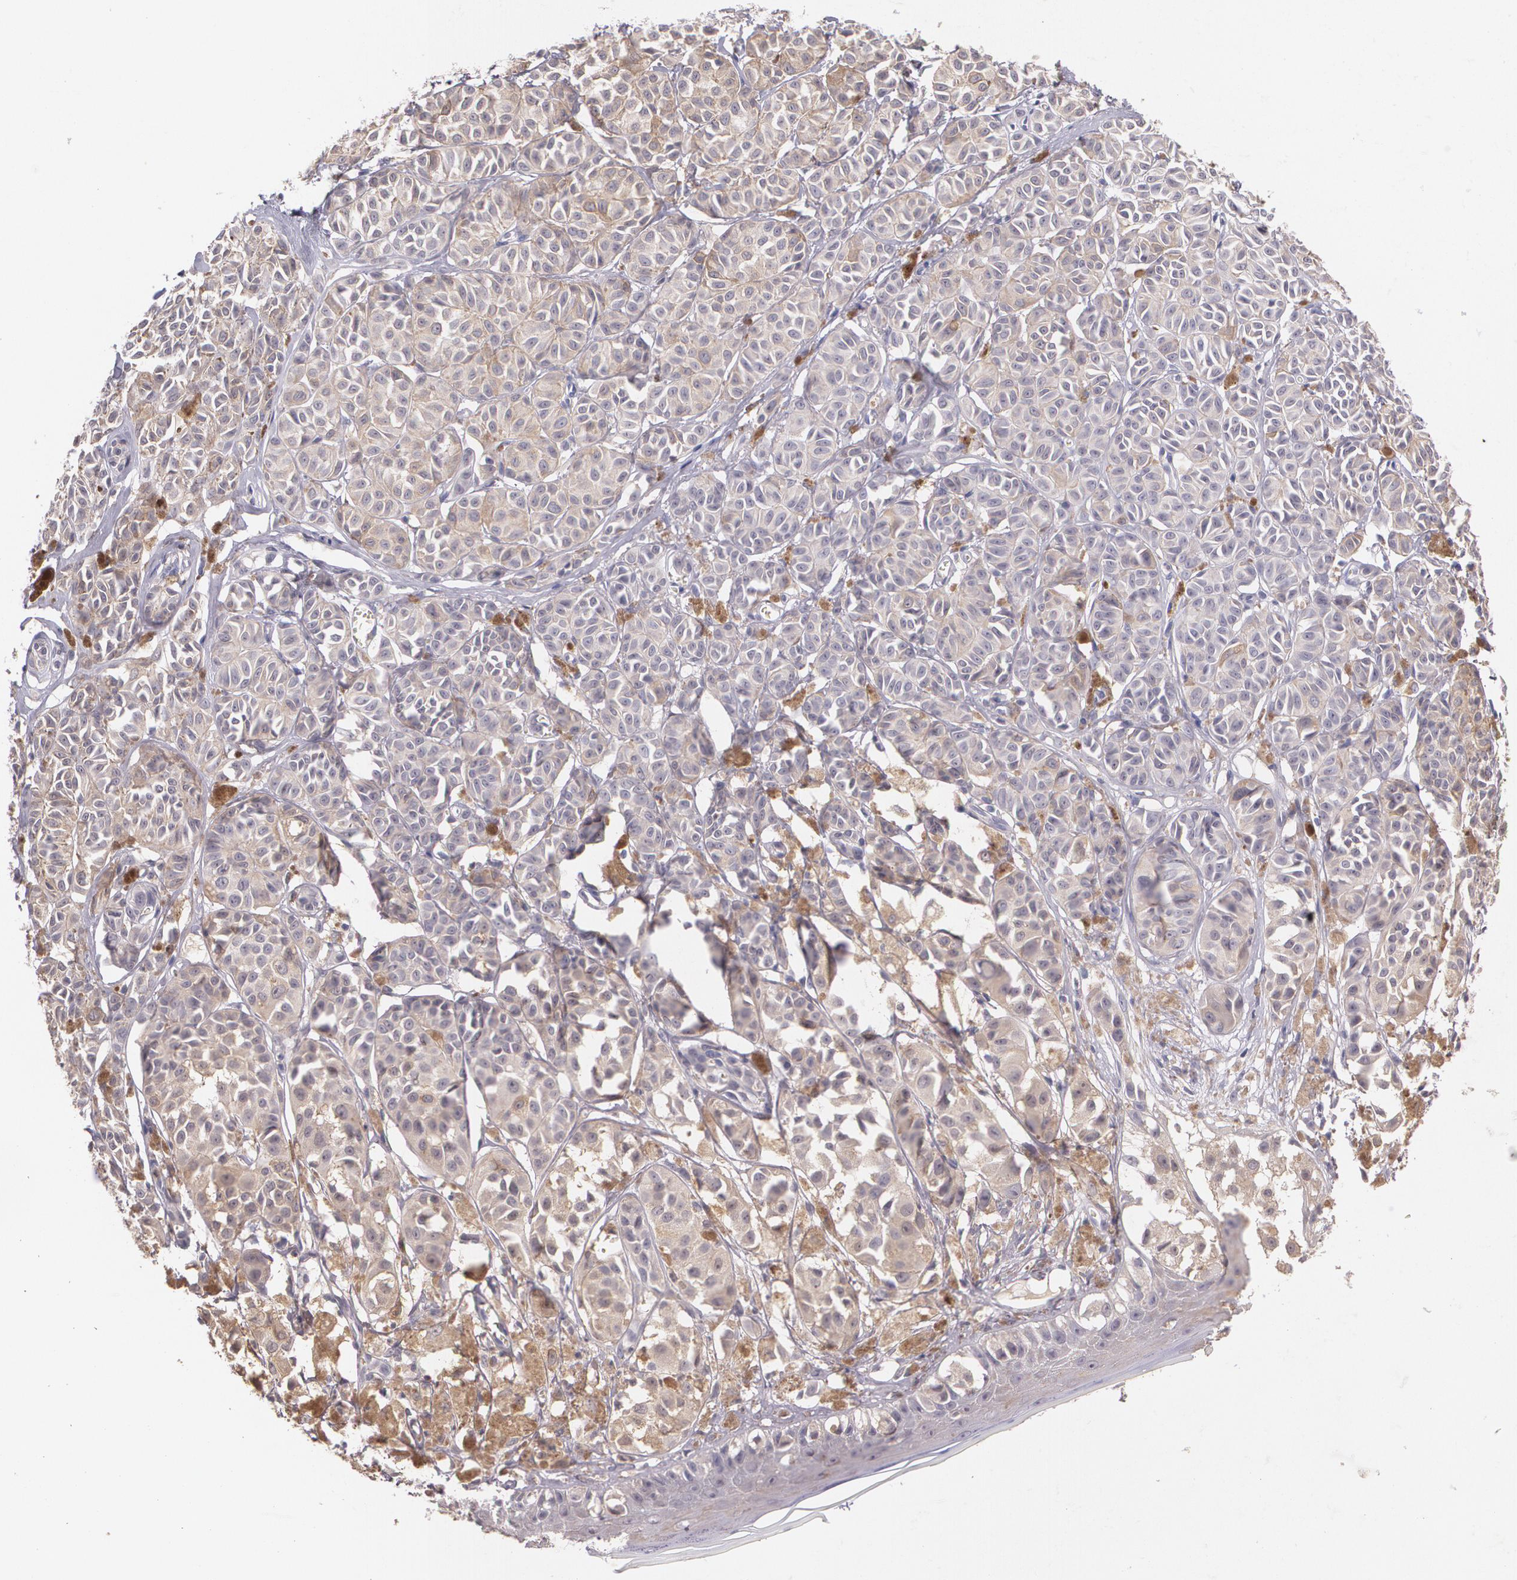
{"staining": {"intensity": "weak", "quantity": ">75%", "location": "cytoplasmic/membranous"}, "tissue": "melanoma", "cell_type": "Tumor cells", "image_type": "cancer", "snomed": [{"axis": "morphology", "description": "Malignant melanoma, NOS"}, {"axis": "topography", "description": "Skin"}], "caption": "Immunohistochemistry micrograph of melanoma stained for a protein (brown), which displays low levels of weak cytoplasmic/membranous staining in about >75% of tumor cells.", "gene": "TM4SF1", "patient": {"sex": "male", "age": 76}}